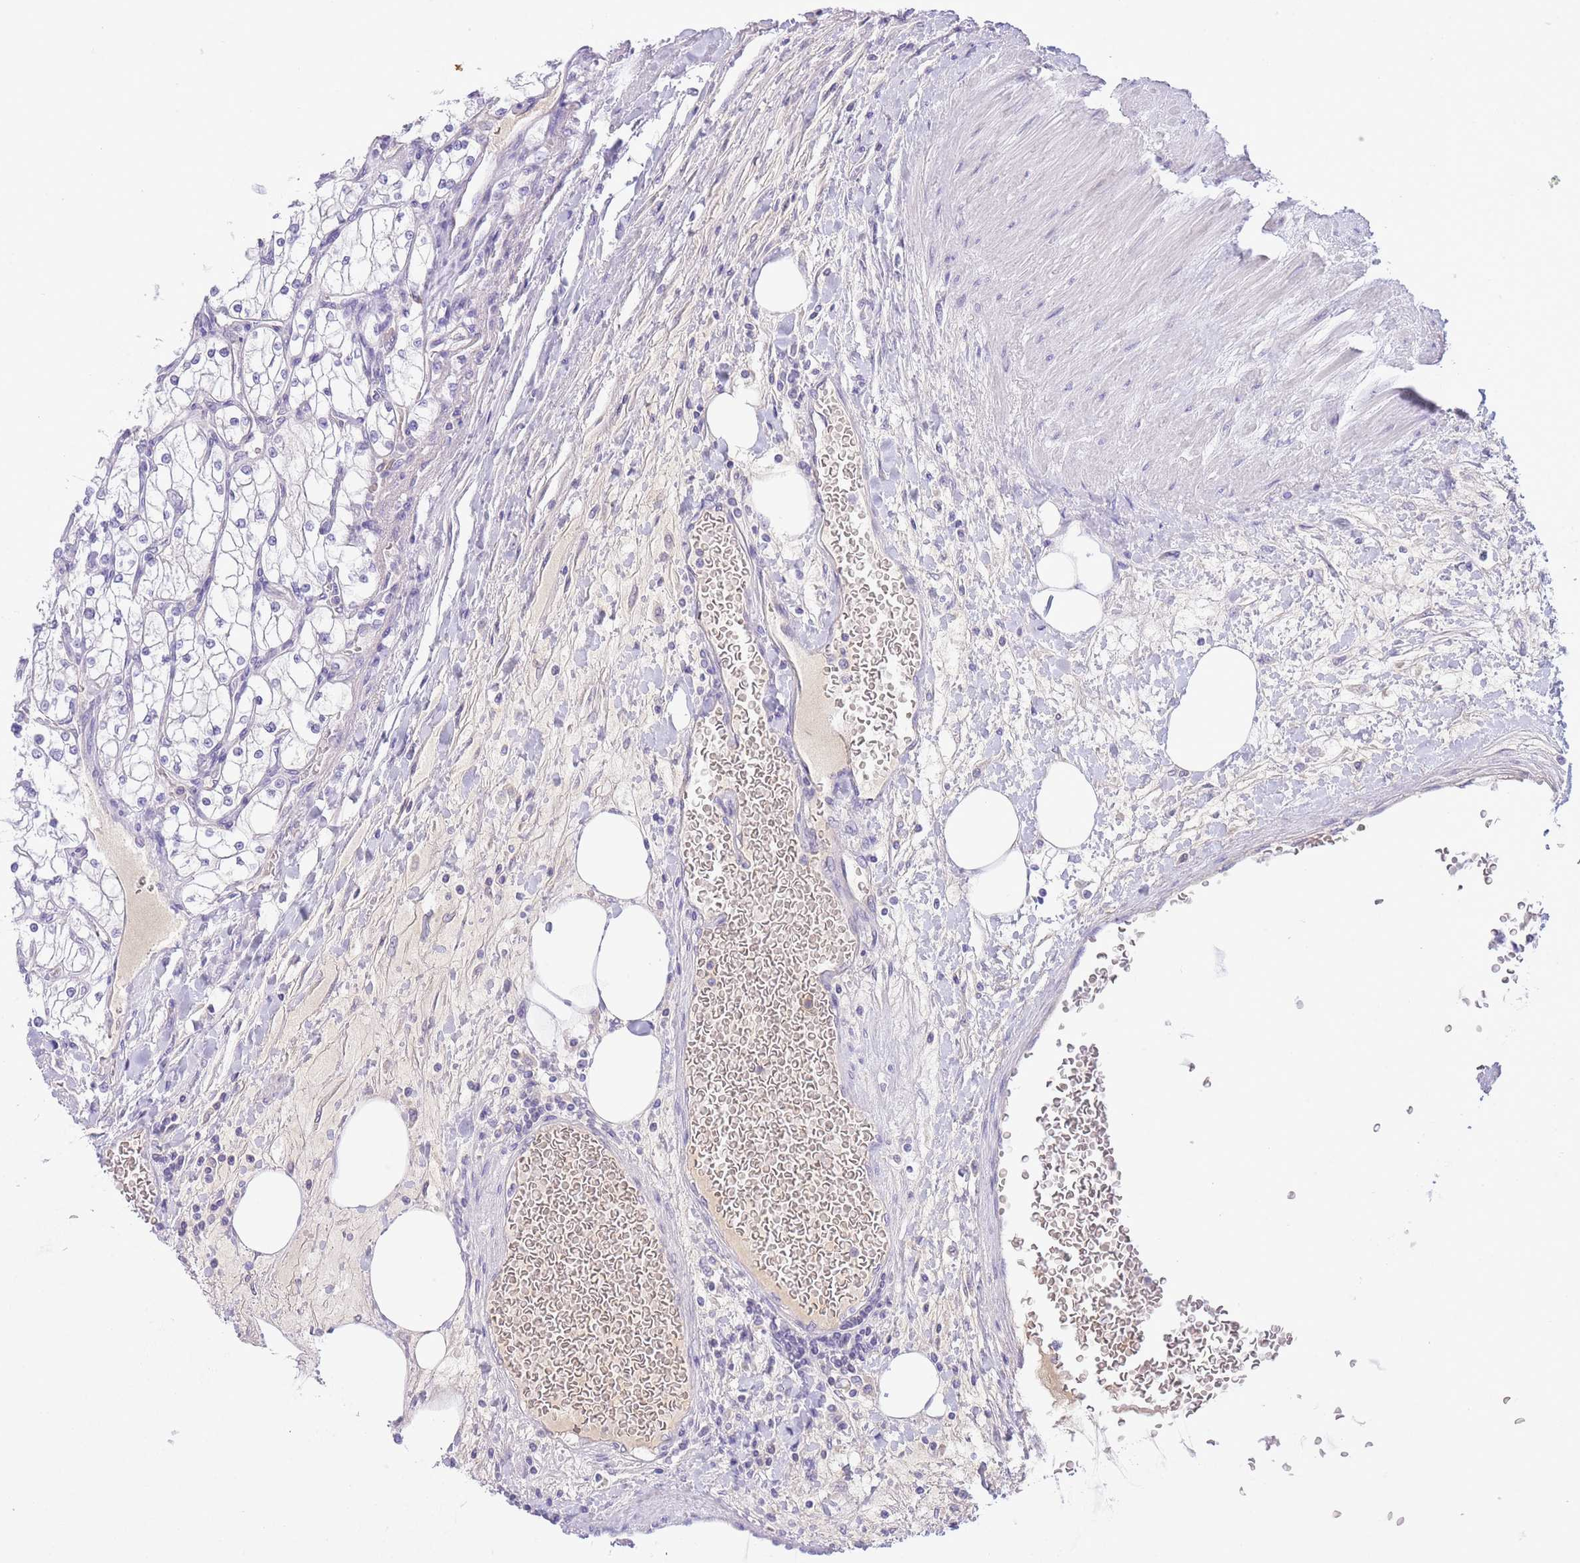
{"staining": {"intensity": "negative", "quantity": "none", "location": "none"}, "tissue": "renal cancer", "cell_type": "Tumor cells", "image_type": "cancer", "snomed": [{"axis": "morphology", "description": "Adenocarcinoma, NOS"}, {"axis": "topography", "description": "Kidney"}], "caption": "Photomicrograph shows no protein expression in tumor cells of adenocarcinoma (renal) tissue.", "gene": "ASAP3", "patient": {"sex": "male", "age": 80}}